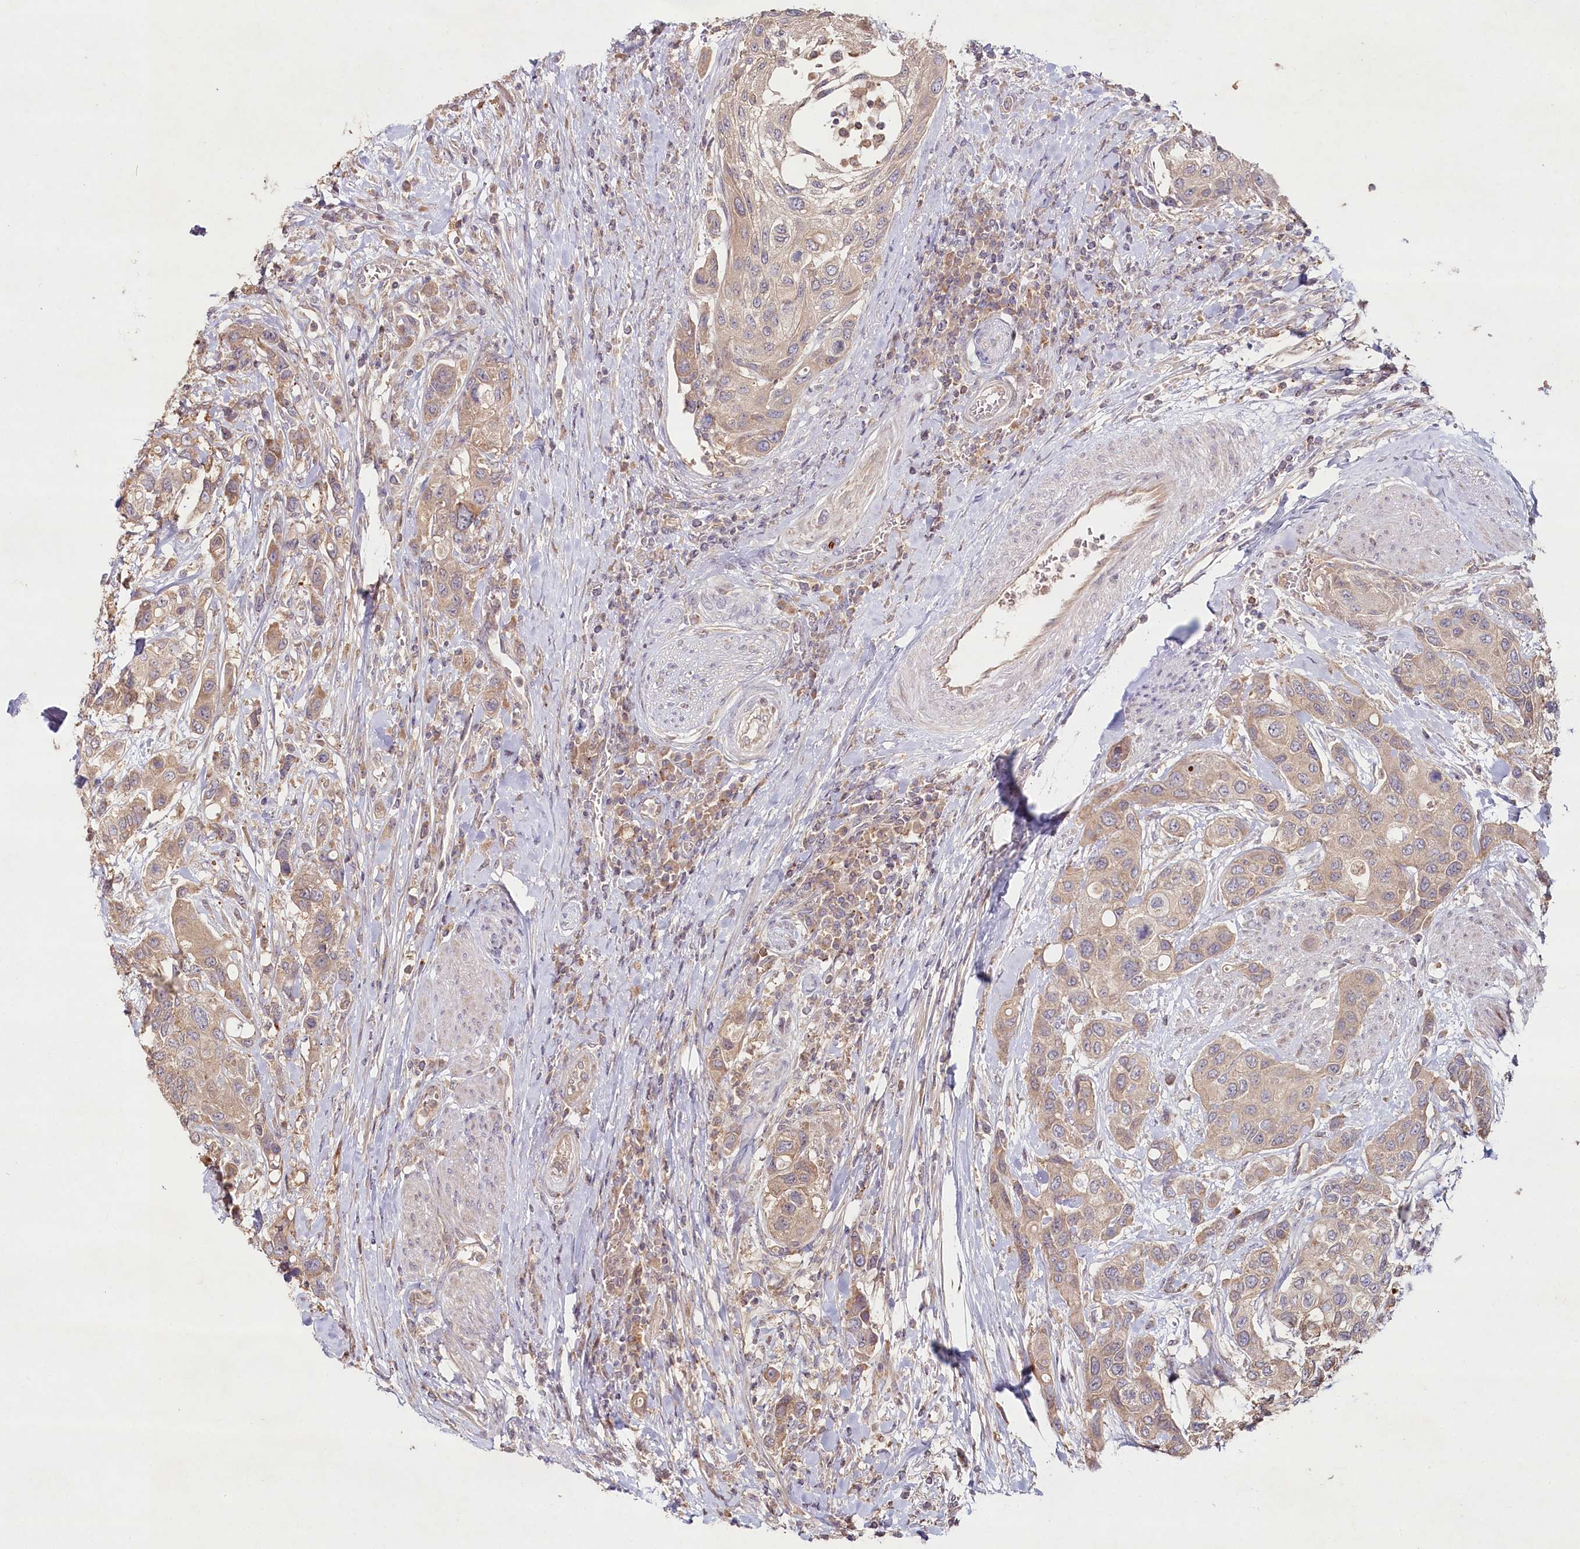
{"staining": {"intensity": "weak", "quantity": ">75%", "location": "cytoplasmic/membranous"}, "tissue": "urothelial cancer", "cell_type": "Tumor cells", "image_type": "cancer", "snomed": [{"axis": "morphology", "description": "Normal tissue, NOS"}, {"axis": "morphology", "description": "Urothelial carcinoma, High grade"}, {"axis": "topography", "description": "Vascular tissue"}, {"axis": "topography", "description": "Urinary bladder"}], "caption": "High-magnification brightfield microscopy of urothelial cancer stained with DAB (brown) and counterstained with hematoxylin (blue). tumor cells exhibit weak cytoplasmic/membranous positivity is seen in approximately>75% of cells.", "gene": "HAL", "patient": {"sex": "female", "age": 56}}